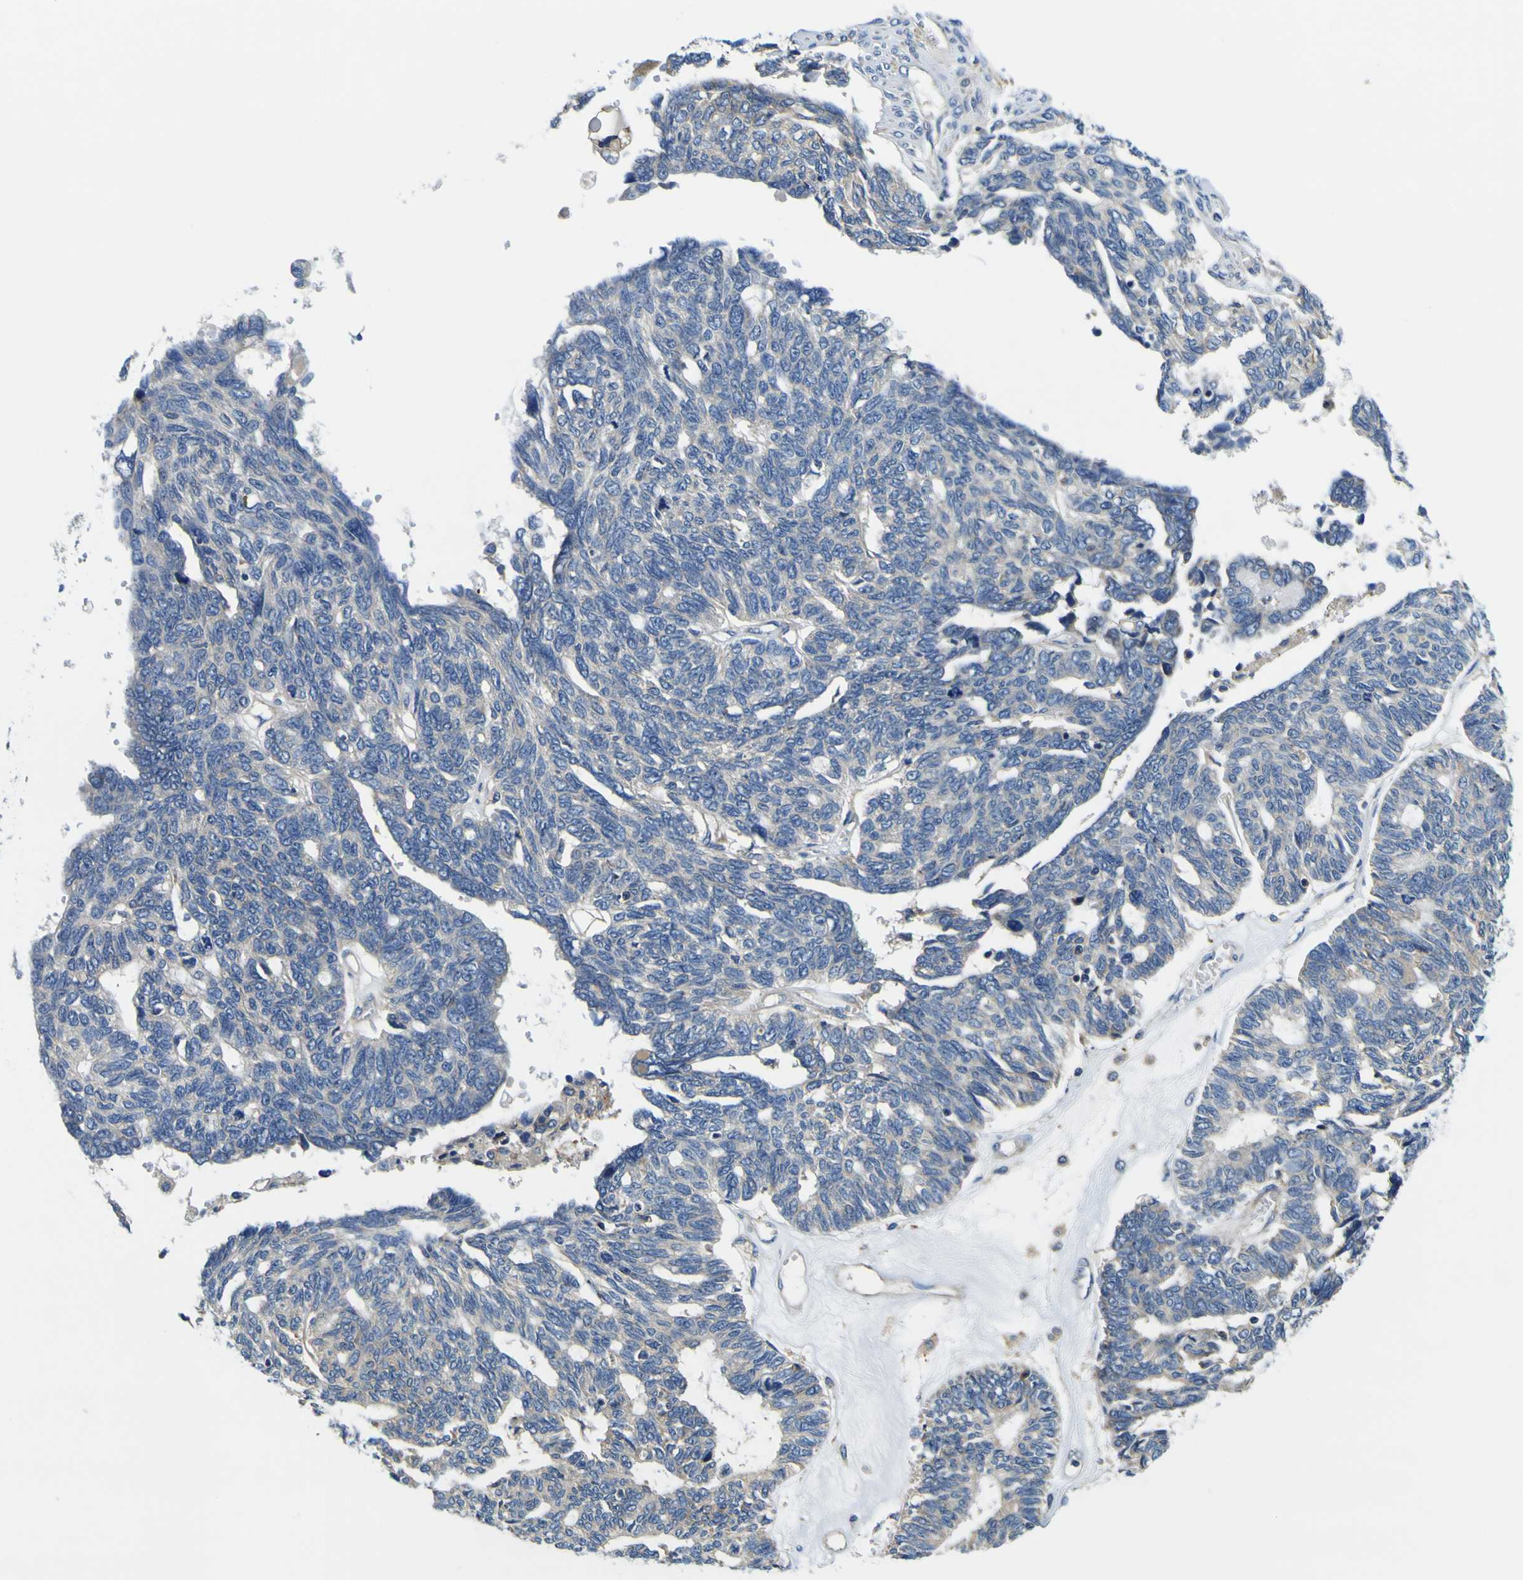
{"staining": {"intensity": "negative", "quantity": "none", "location": "none"}, "tissue": "ovarian cancer", "cell_type": "Tumor cells", "image_type": "cancer", "snomed": [{"axis": "morphology", "description": "Cystadenocarcinoma, serous, NOS"}, {"axis": "topography", "description": "Ovary"}], "caption": "A high-resolution histopathology image shows immunohistochemistry staining of serous cystadenocarcinoma (ovarian), which reveals no significant staining in tumor cells.", "gene": "CLSTN1", "patient": {"sex": "female", "age": 79}}